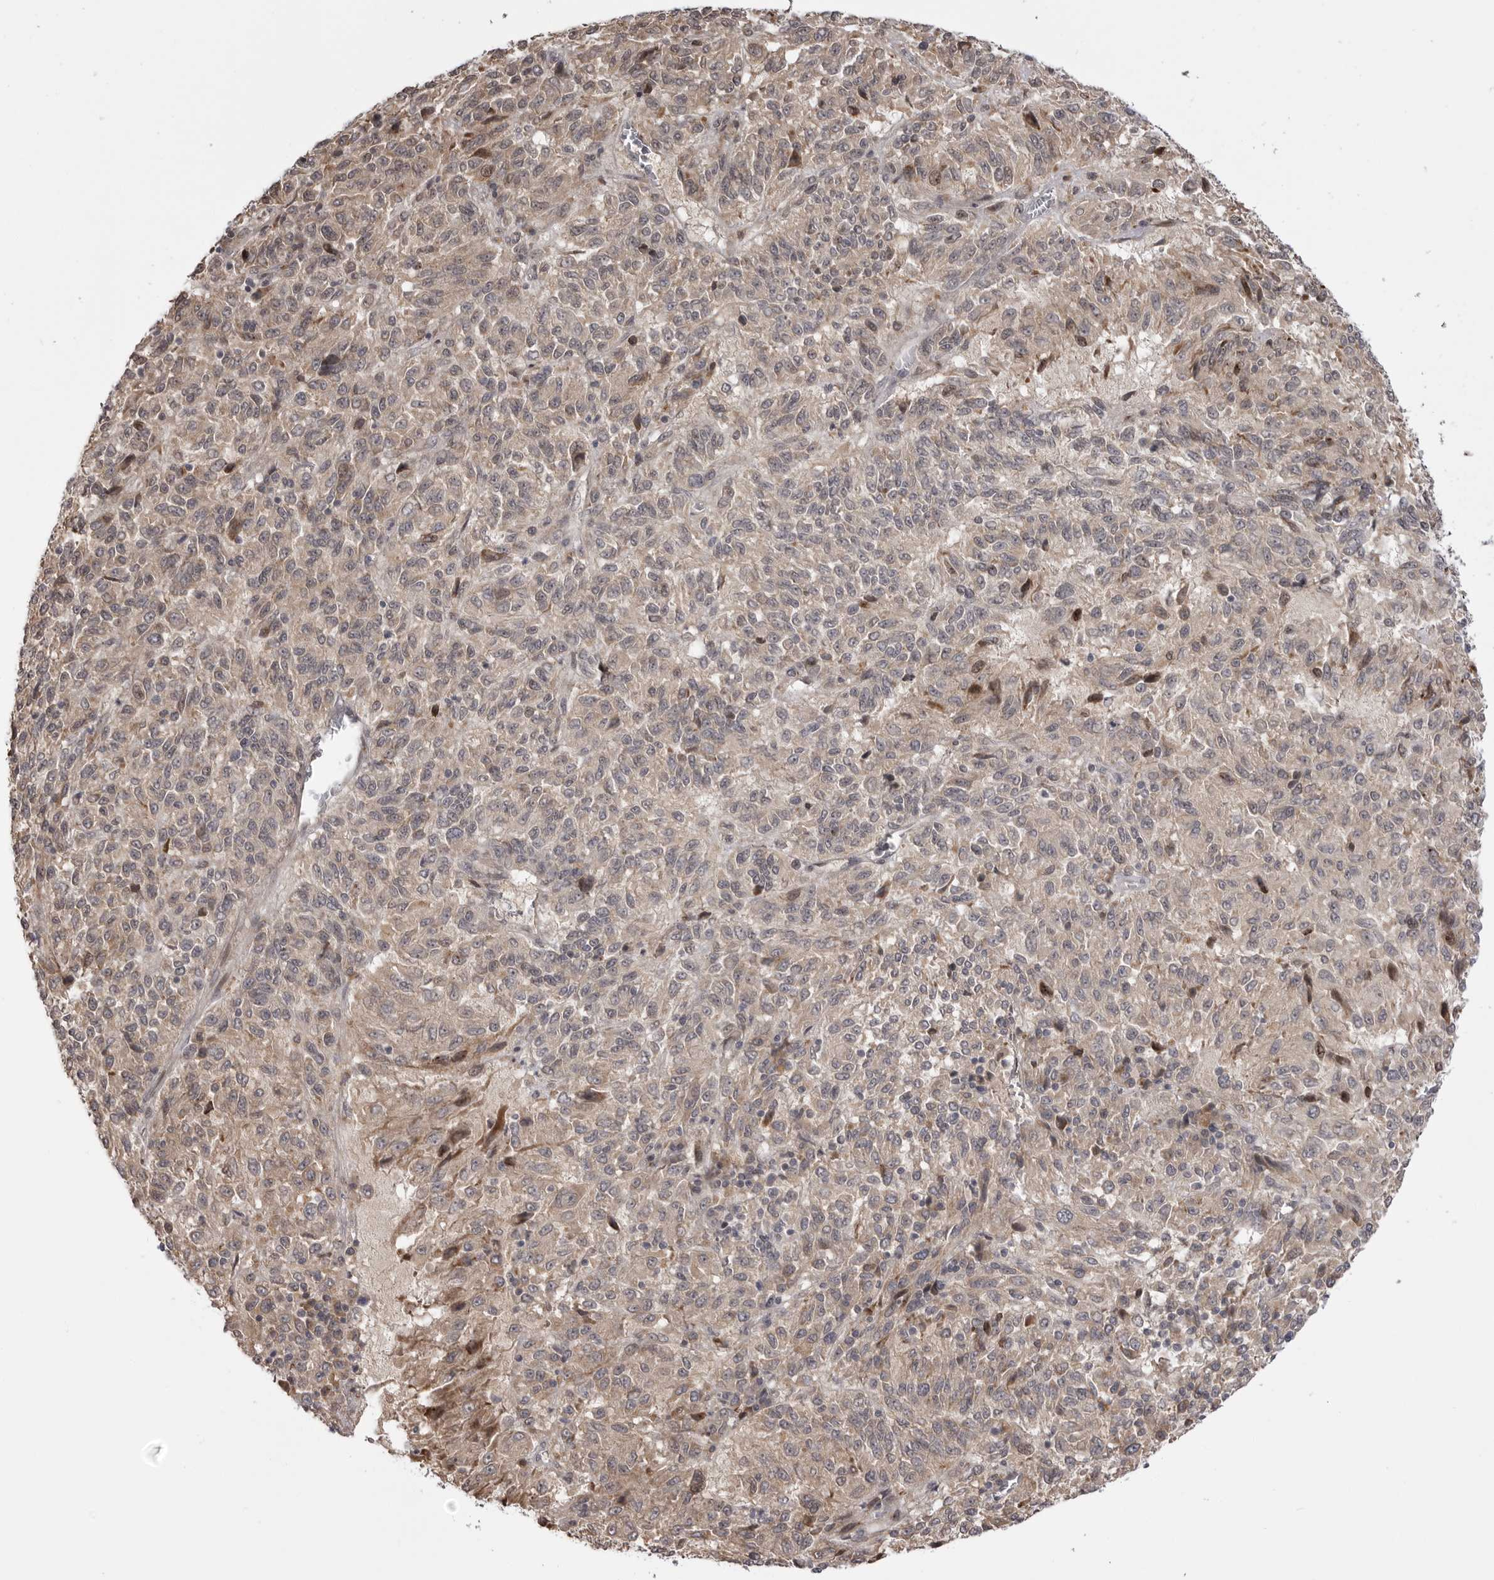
{"staining": {"intensity": "weak", "quantity": ">75%", "location": "cytoplasmic/membranous"}, "tissue": "melanoma", "cell_type": "Tumor cells", "image_type": "cancer", "snomed": [{"axis": "morphology", "description": "Malignant melanoma, Metastatic site"}, {"axis": "topography", "description": "Lung"}], "caption": "High-power microscopy captured an immunohistochemistry (IHC) histopathology image of malignant melanoma (metastatic site), revealing weak cytoplasmic/membranous positivity in approximately >75% of tumor cells.", "gene": "PTK2B", "patient": {"sex": "male", "age": 64}}